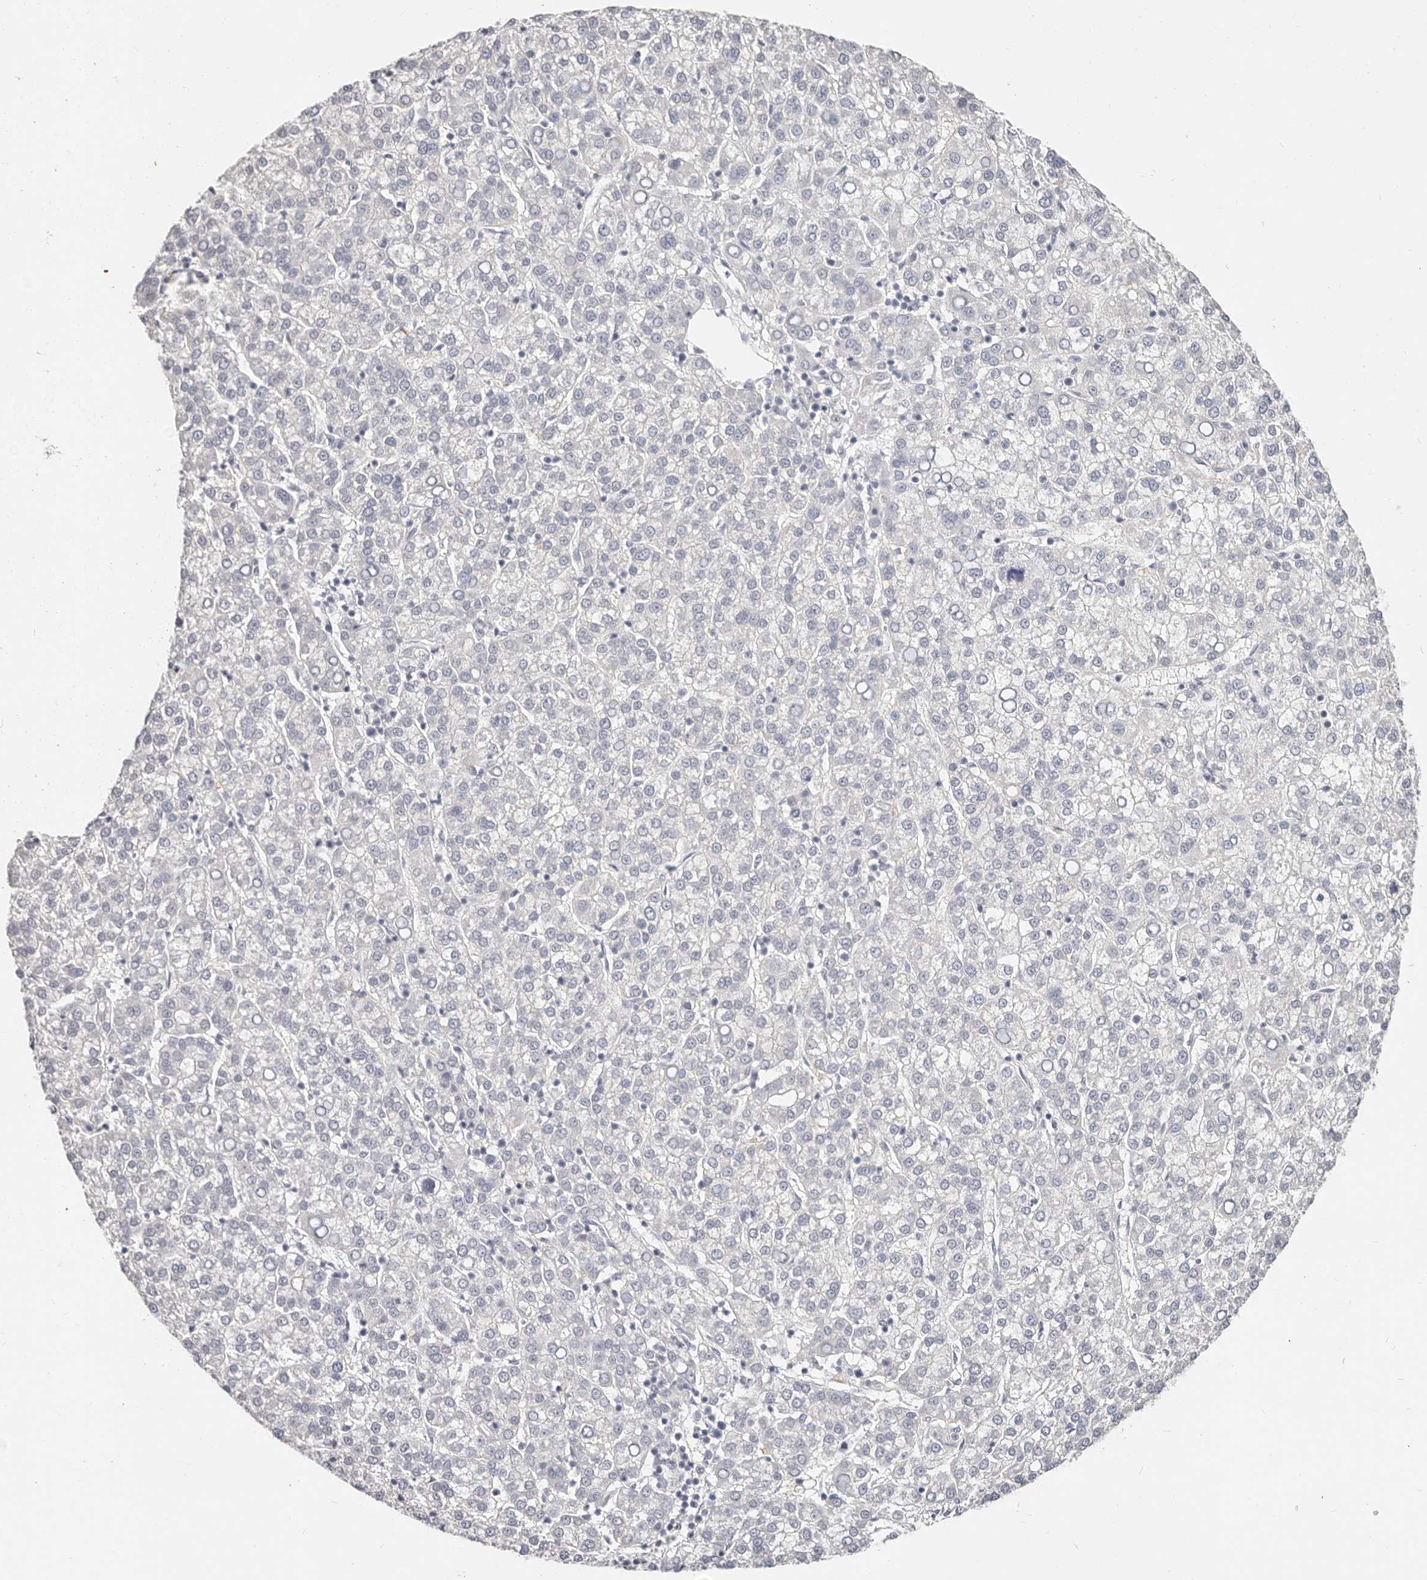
{"staining": {"intensity": "negative", "quantity": "none", "location": "none"}, "tissue": "liver cancer", "cell_type": "Tumor cells", "image_type": "cancer", "snomed": [{"axis": "morphology", "description": "Carcinoma, Hepatocellular, NOS"}, {"axis": "topography", "description": "Liver"}], "caption": "Tumor cells show no significant expression in liver cancer (hepatocellular carcinoma).", "gene": "TMEM63B", "patient": {"sex": "female", "age": 58}}